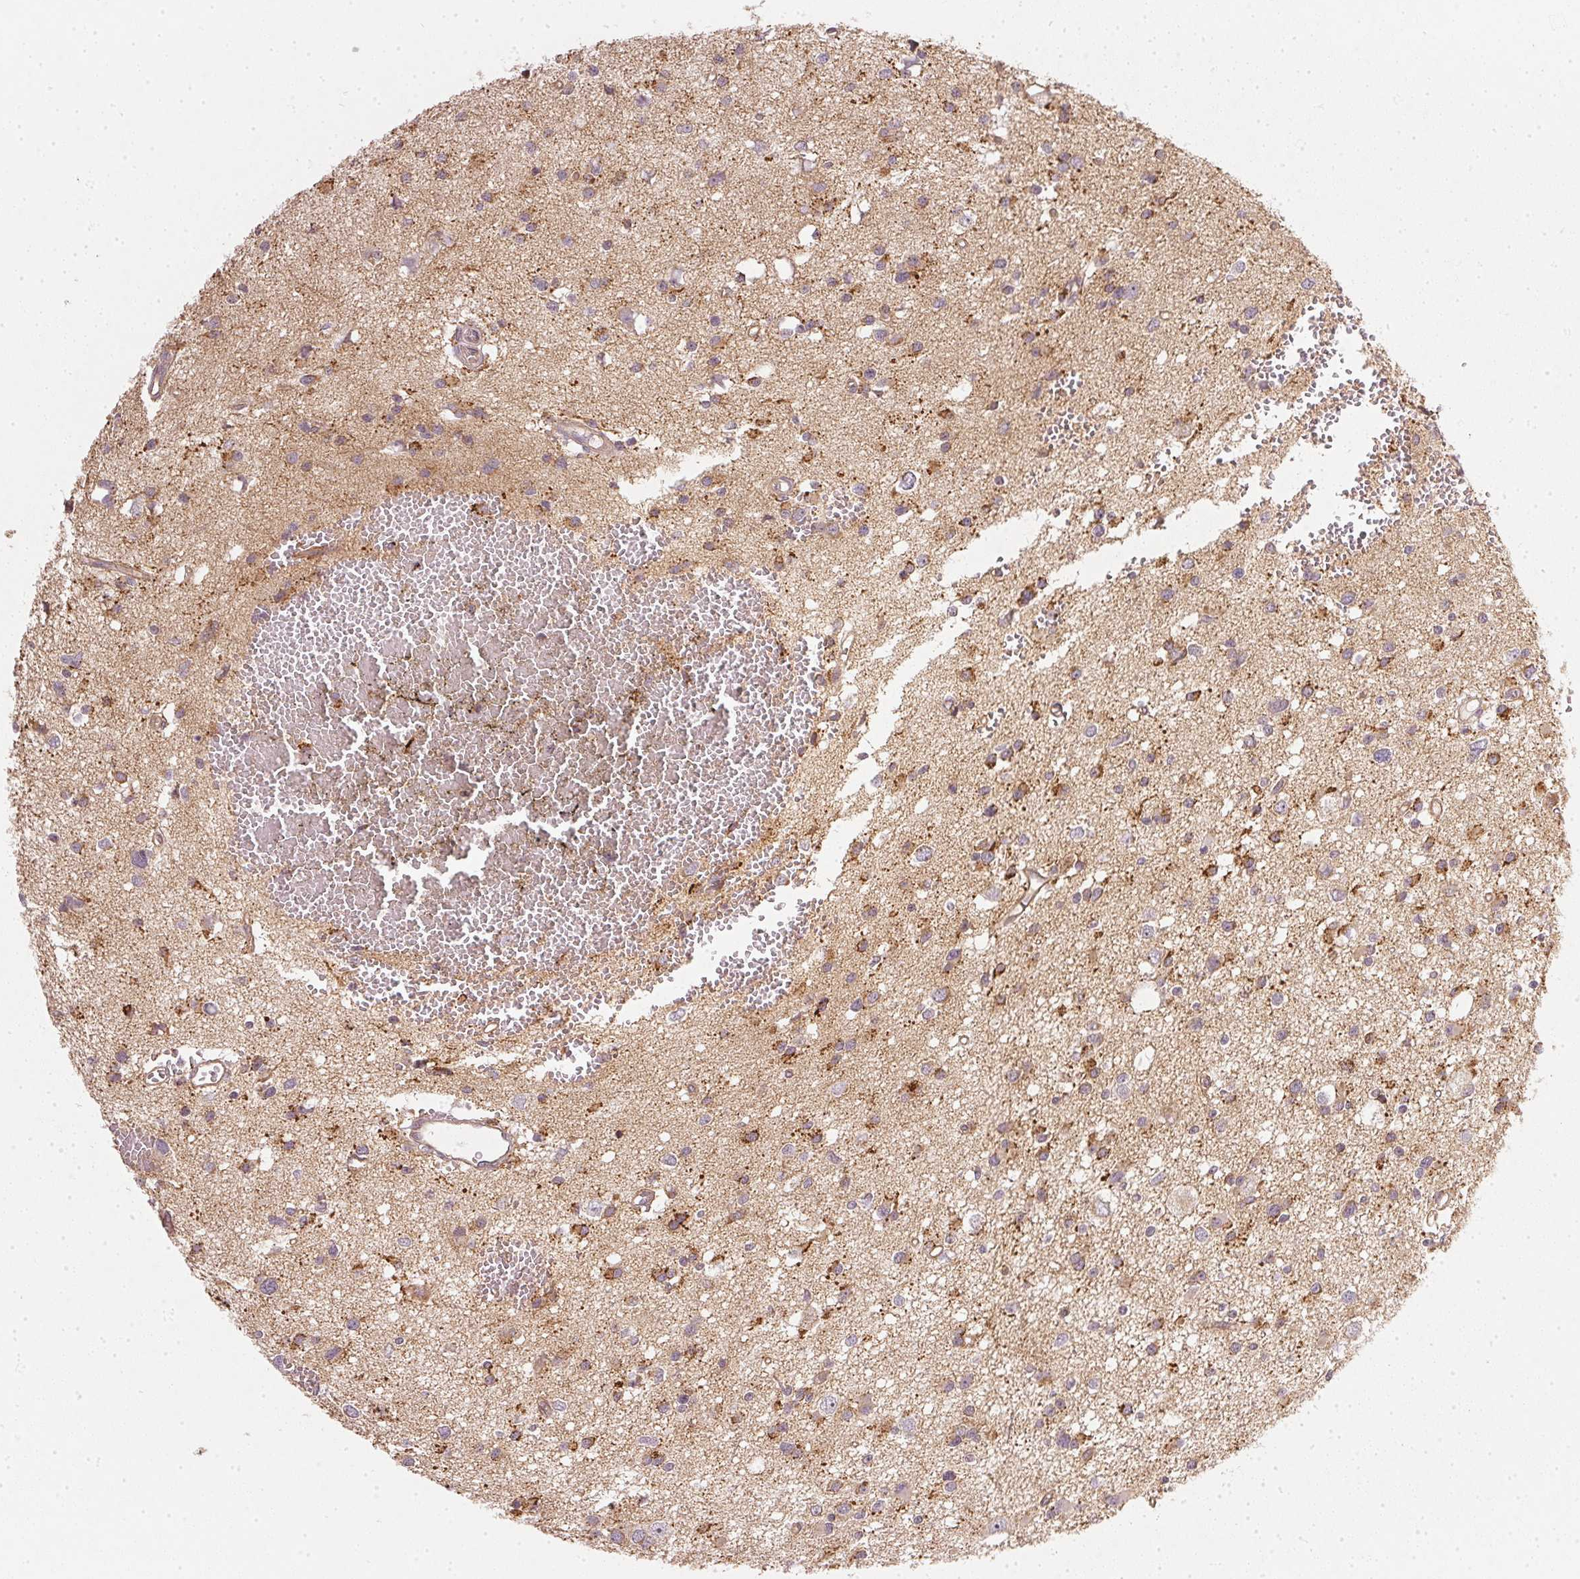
{"staining": {"intensity": "moderate", "quantity": ">75%", "location": "cytoplasmic/membranous"}, "tissue": "glioma", "cell_type": "Tumor cells", "image_type": "cancer", "snomed": [{"axis": "morphology", "description": "Glioma, malignant, High grade"}, {"axis": "topography", "description": "Brain"}], "caption": "Malignant glioma (high-grade) stained for a protein shows moderate cytoplasmic/membranous positivity in tumor cells.", "gene": "NADK2", "patient": {"sex": "male", "age": 54}}